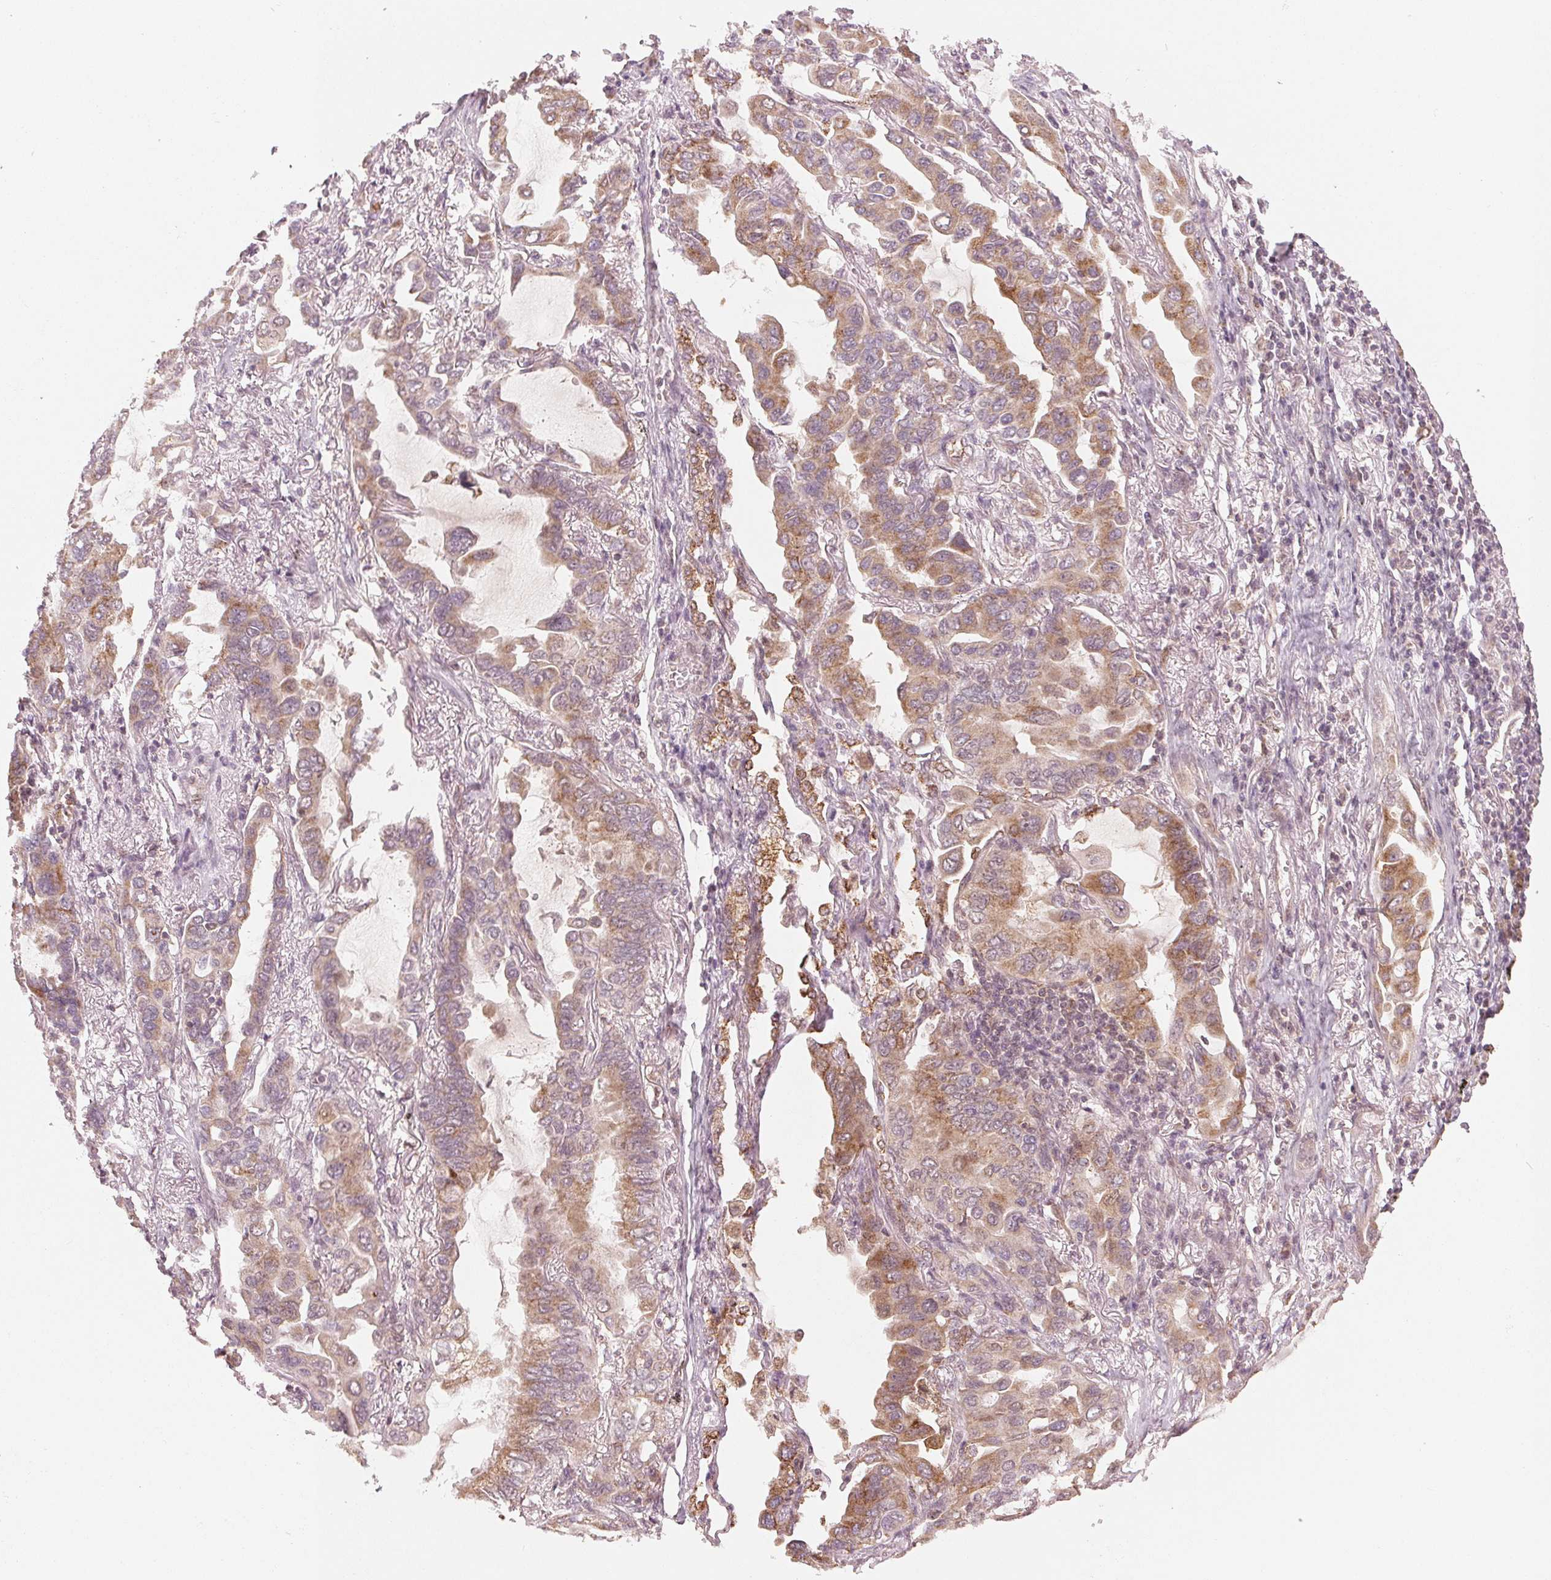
{"staining": {"intensity": "moderate", "quantity": "25%-75%", "location": "cytoplasmic/membranous"}, "tissue": "lung cancer", "cell_type": "Tumor cells", "image_type": "cancer", "snomed": [{"axis": "morphology", "description": "Adenocarcinoma, NOS"}, {"axis": "topography", "description": "Lung"}], "caption": "Protein staining of lung adenocarcinoma tissue exhibits moderate cytoplasmic/membranous positivity in about 25%-75% of tumor cells. (Stains: DAB (3,3'-diaminobenzidine) in brown, nuclei in blue, Microscopy: brightfield microscopy at high magnification).", "gene": "C2orf73", "patient": {"sex": "male", "age": 64}}